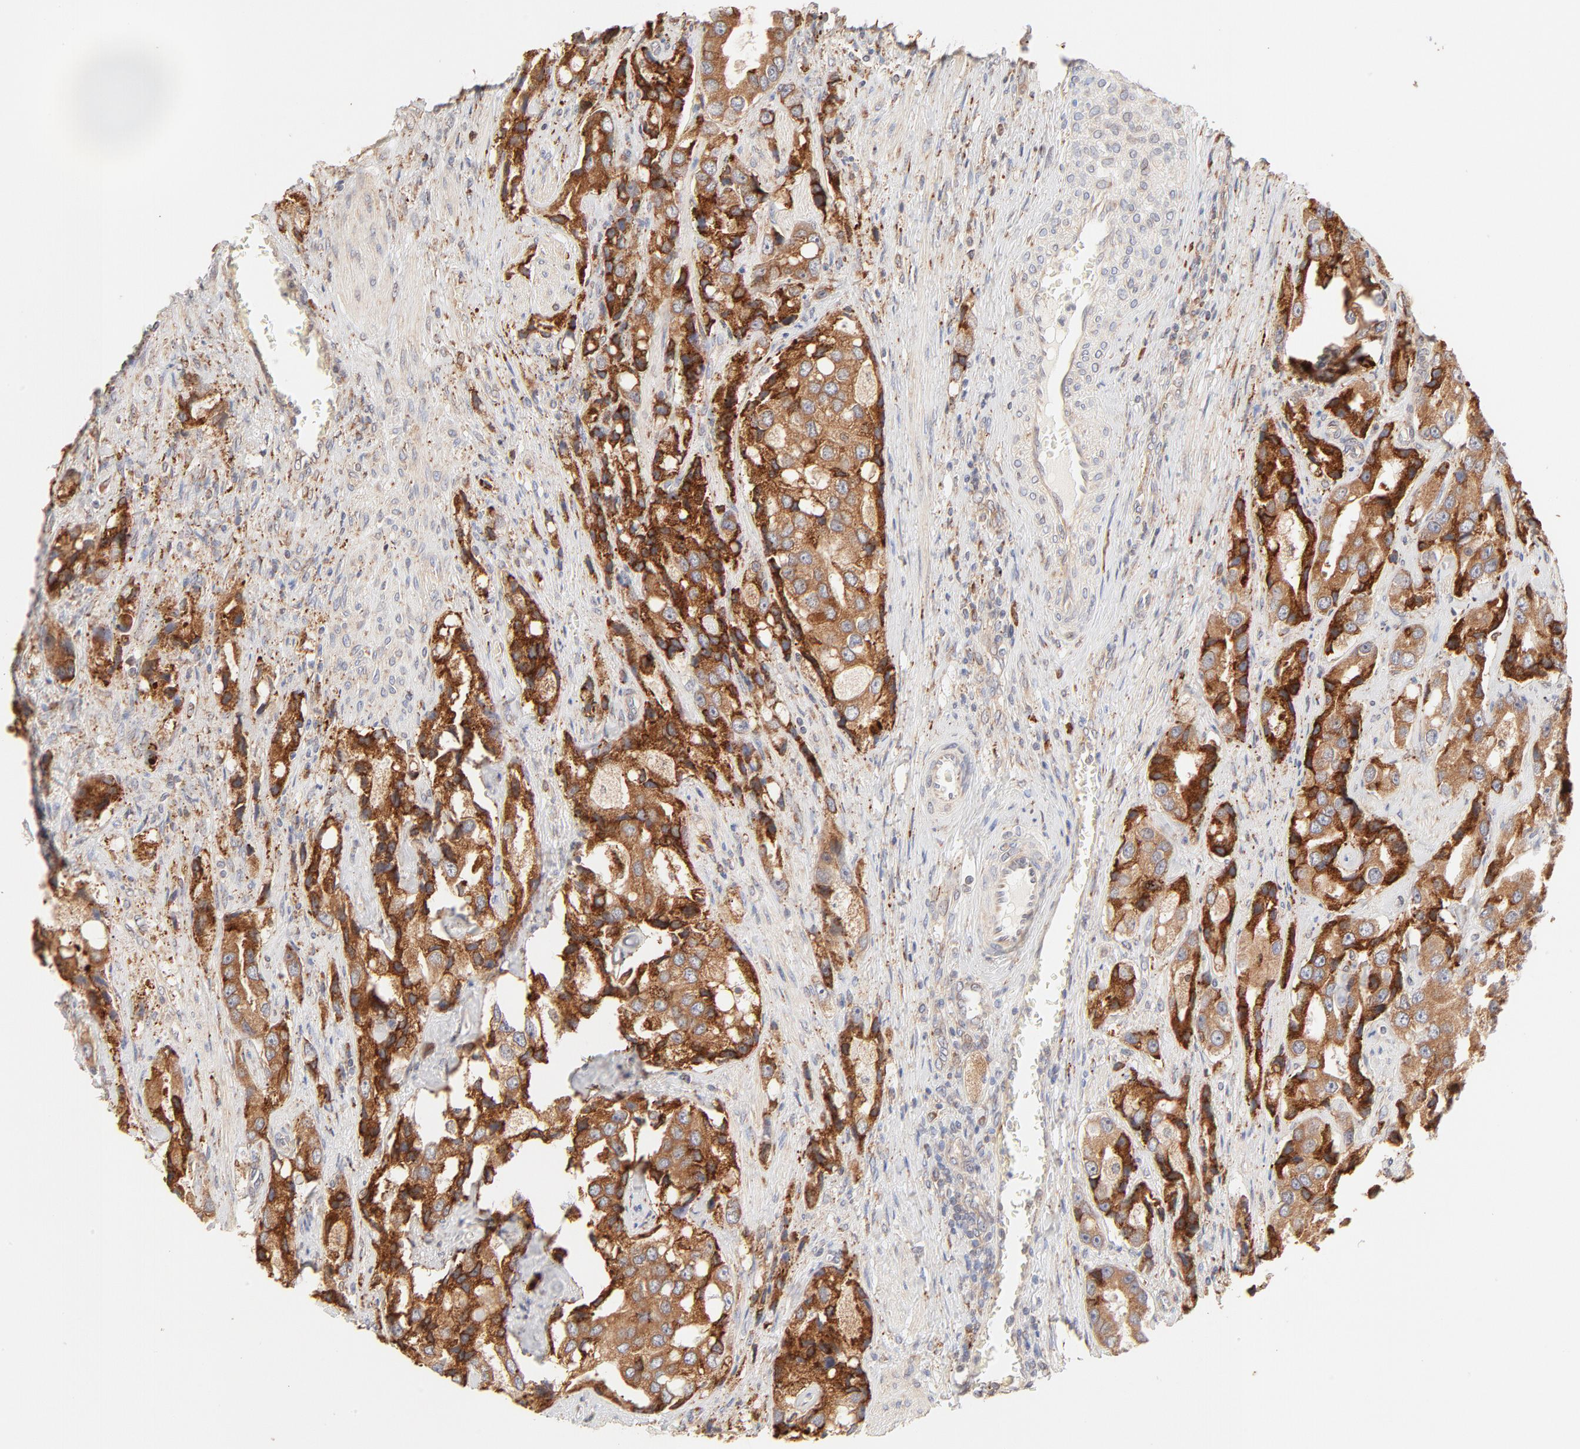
{"staining": {"intensity": "strong", "quantity": ">75%", "location": "cytoplasmic/membranous"}, "tissue": "prostate cancer", "cell_type": "Tumor cells", "image_type": "cancer", "snomed": [{"axis": "morphology", "description": "Adenocarcinoma, High grade"}, {"axis": "topography", "description": "Prostate"}], "caption": "Human prostate cancer (adenocarcinoma (high-grade)) stained with a protein marker exhibits strong staining in tumor cells.", "gene": "PARP12", "patient": {"sex": "male", "age": 63}}